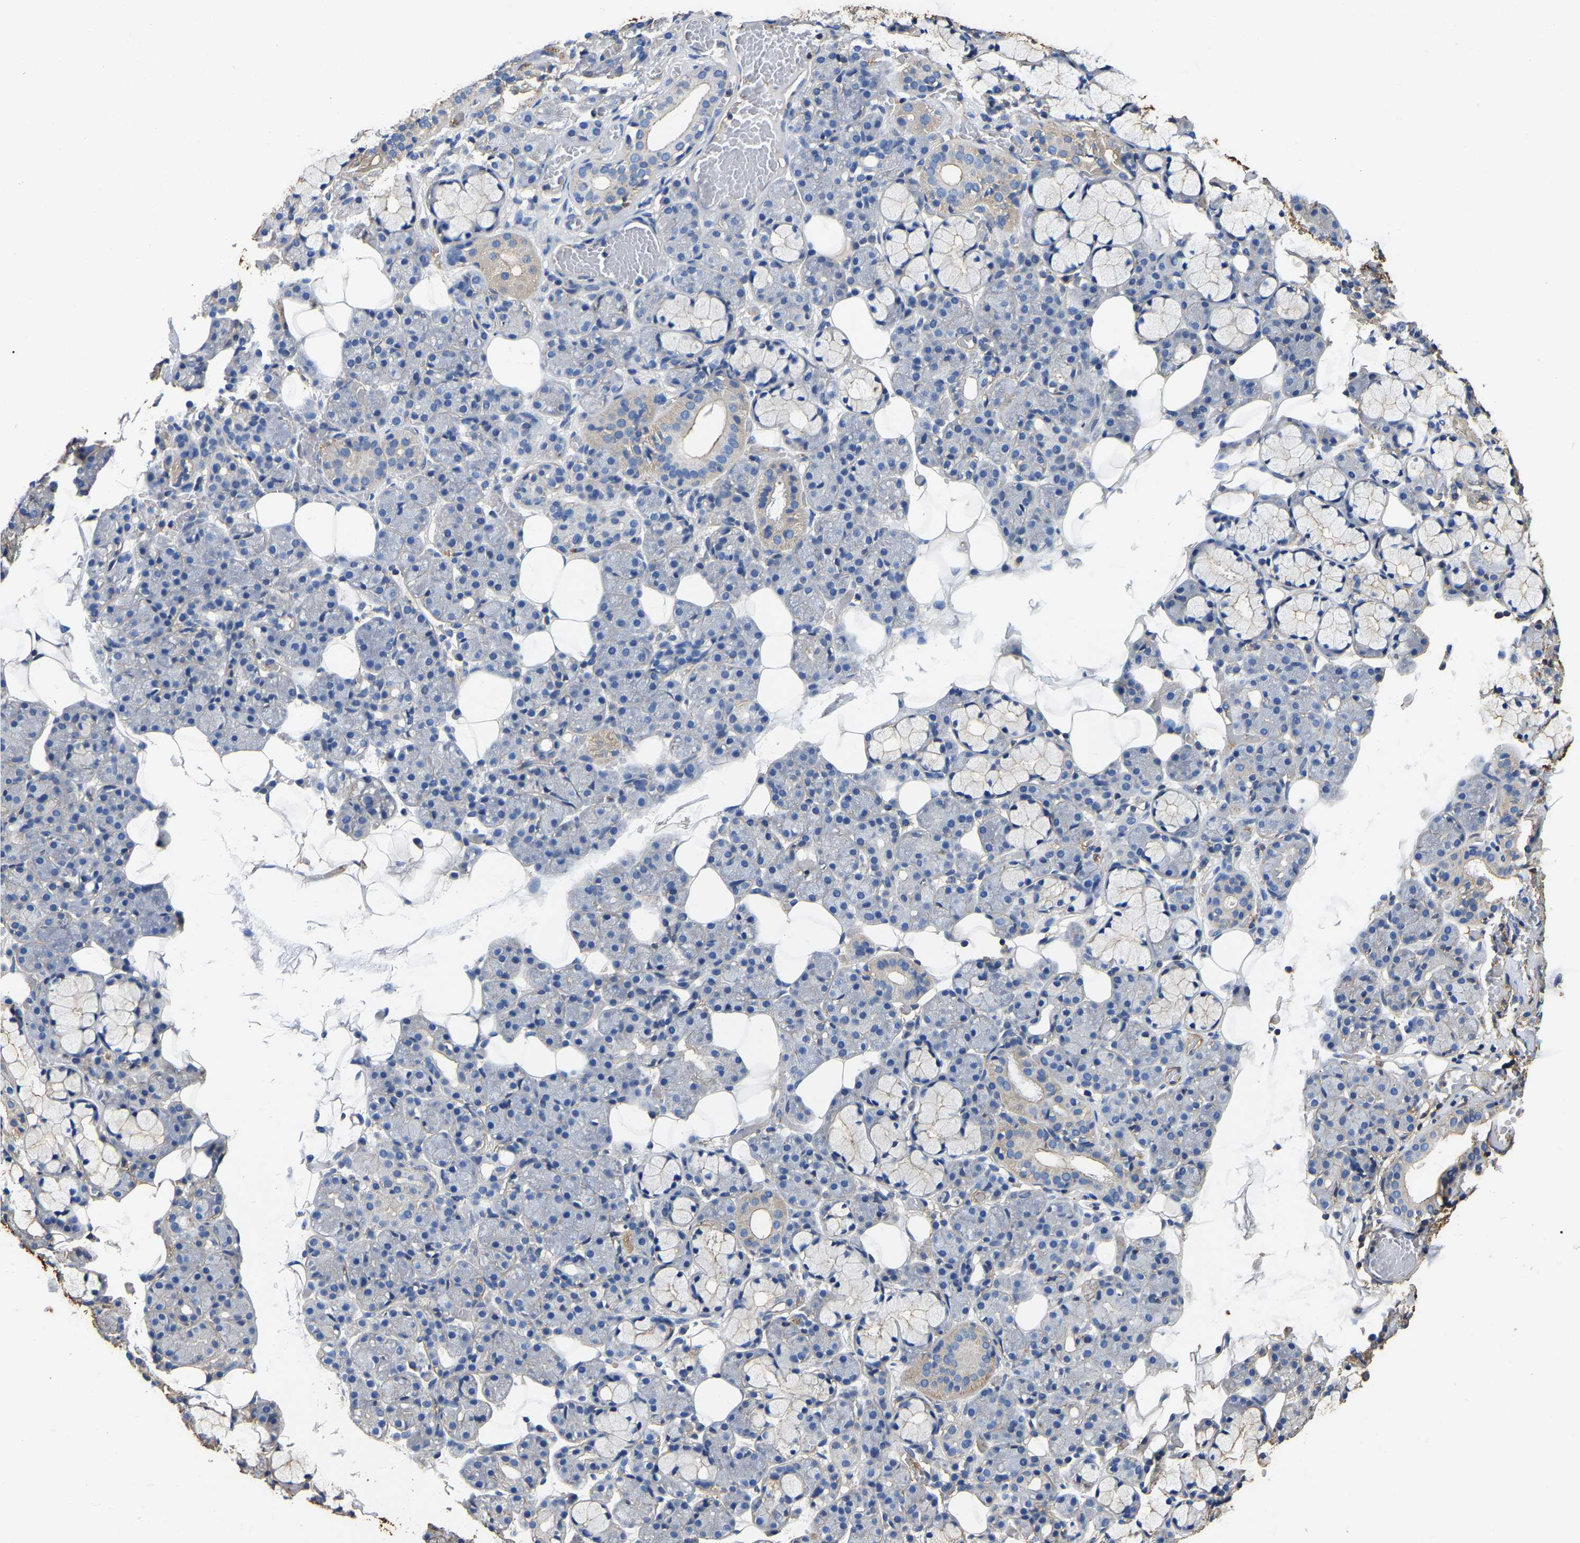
{"staining": {"intensity": "weak", "quantity": "<25%", "location": "cytoplasmic/membranous"}, "tissue": "salivary gland", "cell_type": "Glandular cells", "image_type": "normal", "snomed": [{"axis": "morphology", "description": "Normal tissue, NOS"}, {"axis": "topography", "description": "Salivary gland"}], "caption": "Immunohistochemistry (IHC) of normal salivary gland demonstrates no positivity in glandular cells.", "gene": "ARMT1", "patient": {"sex": "male", "age": 63}}